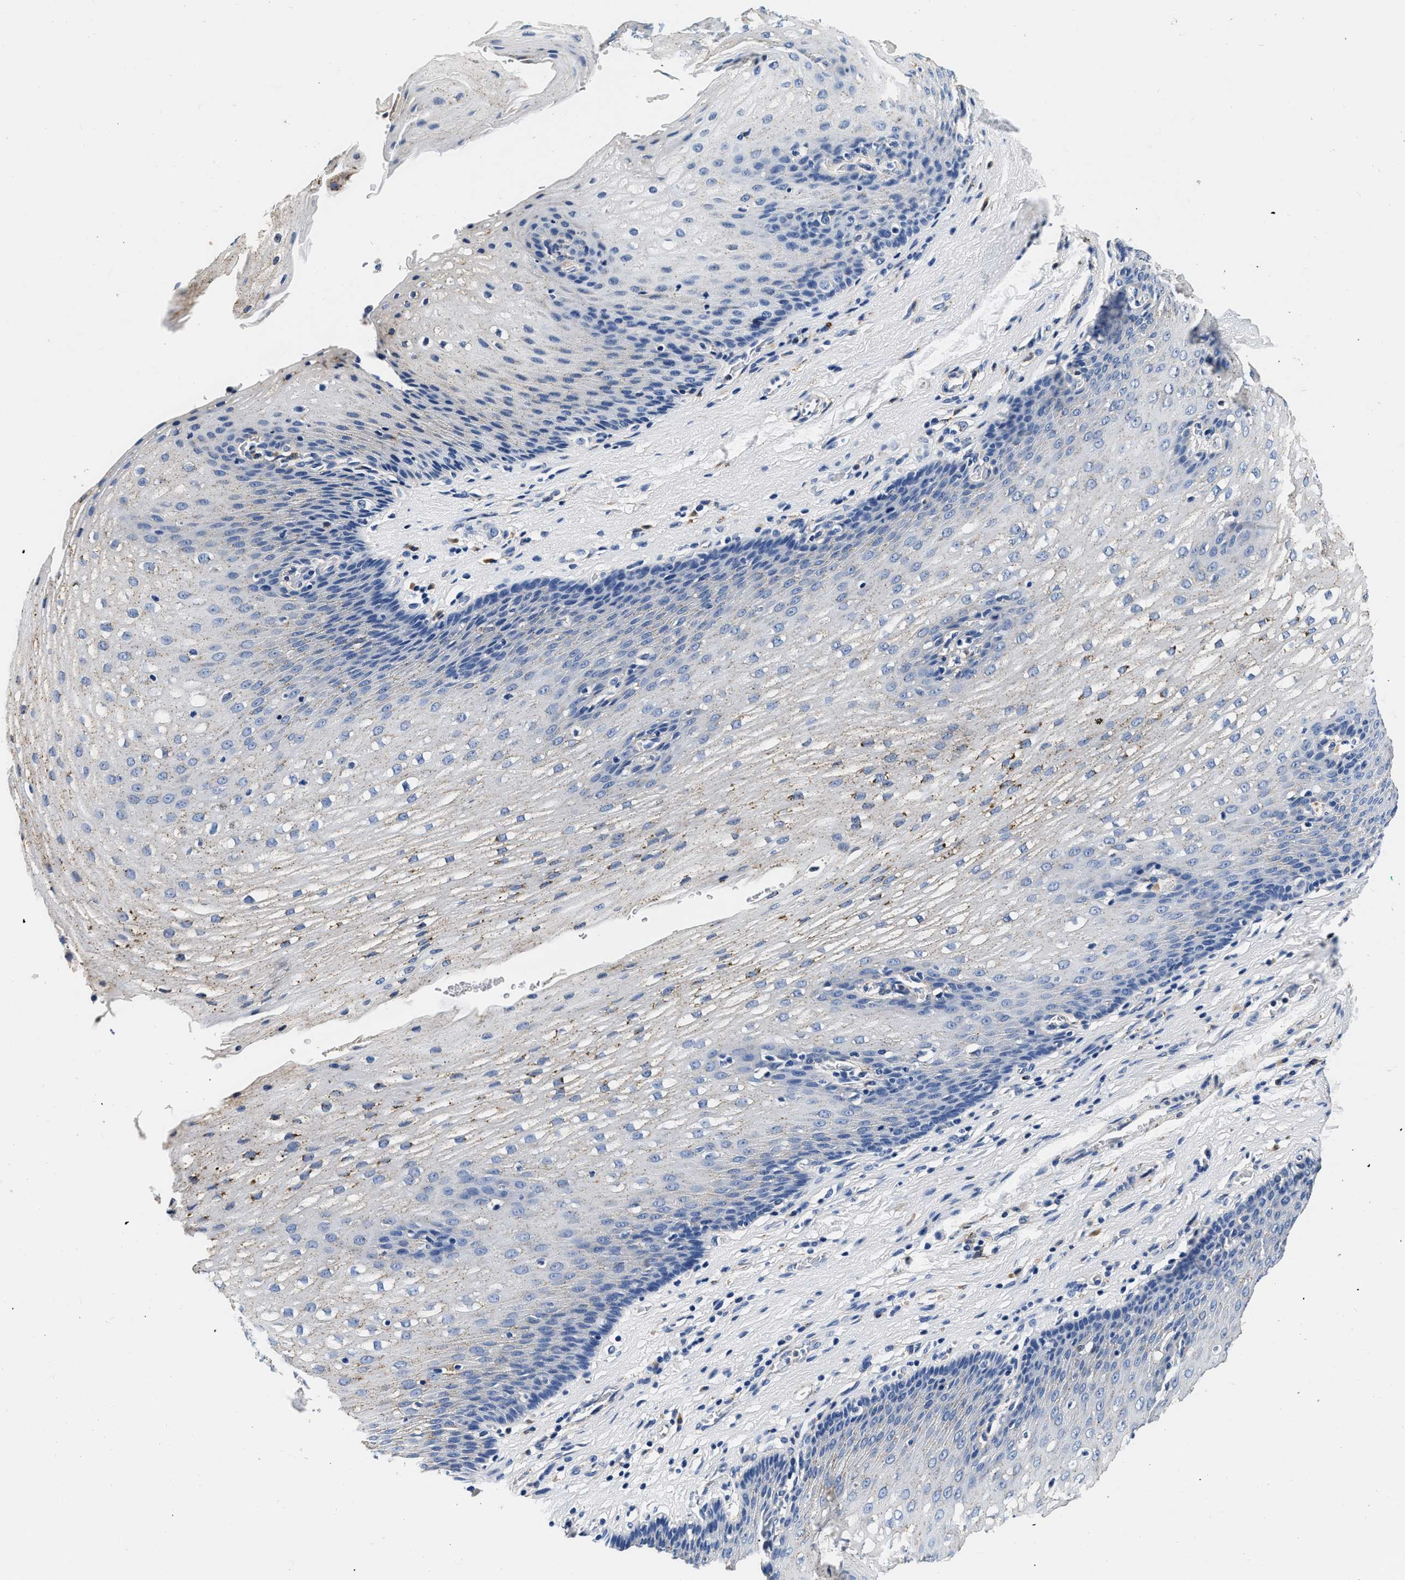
{"staining": {"intensity": "negative", "quantity": "none", "location": "none"}, "tissue": "esophagus", "cell_type": "Squamous epithelial cells", "image_type": "normal", "snomed": [{"axis": "morphology", "description": "Normal tissue, NOS"}, {"axis": "topography", "description": "Esophagus"}], "caption": "This is an immunohistochemistry histopathology image of unremarkable human esophagus. There is no staining in squamous epithelial cells.", "gene": "GRN", "patient": {"sex": "male", "age": 48}}